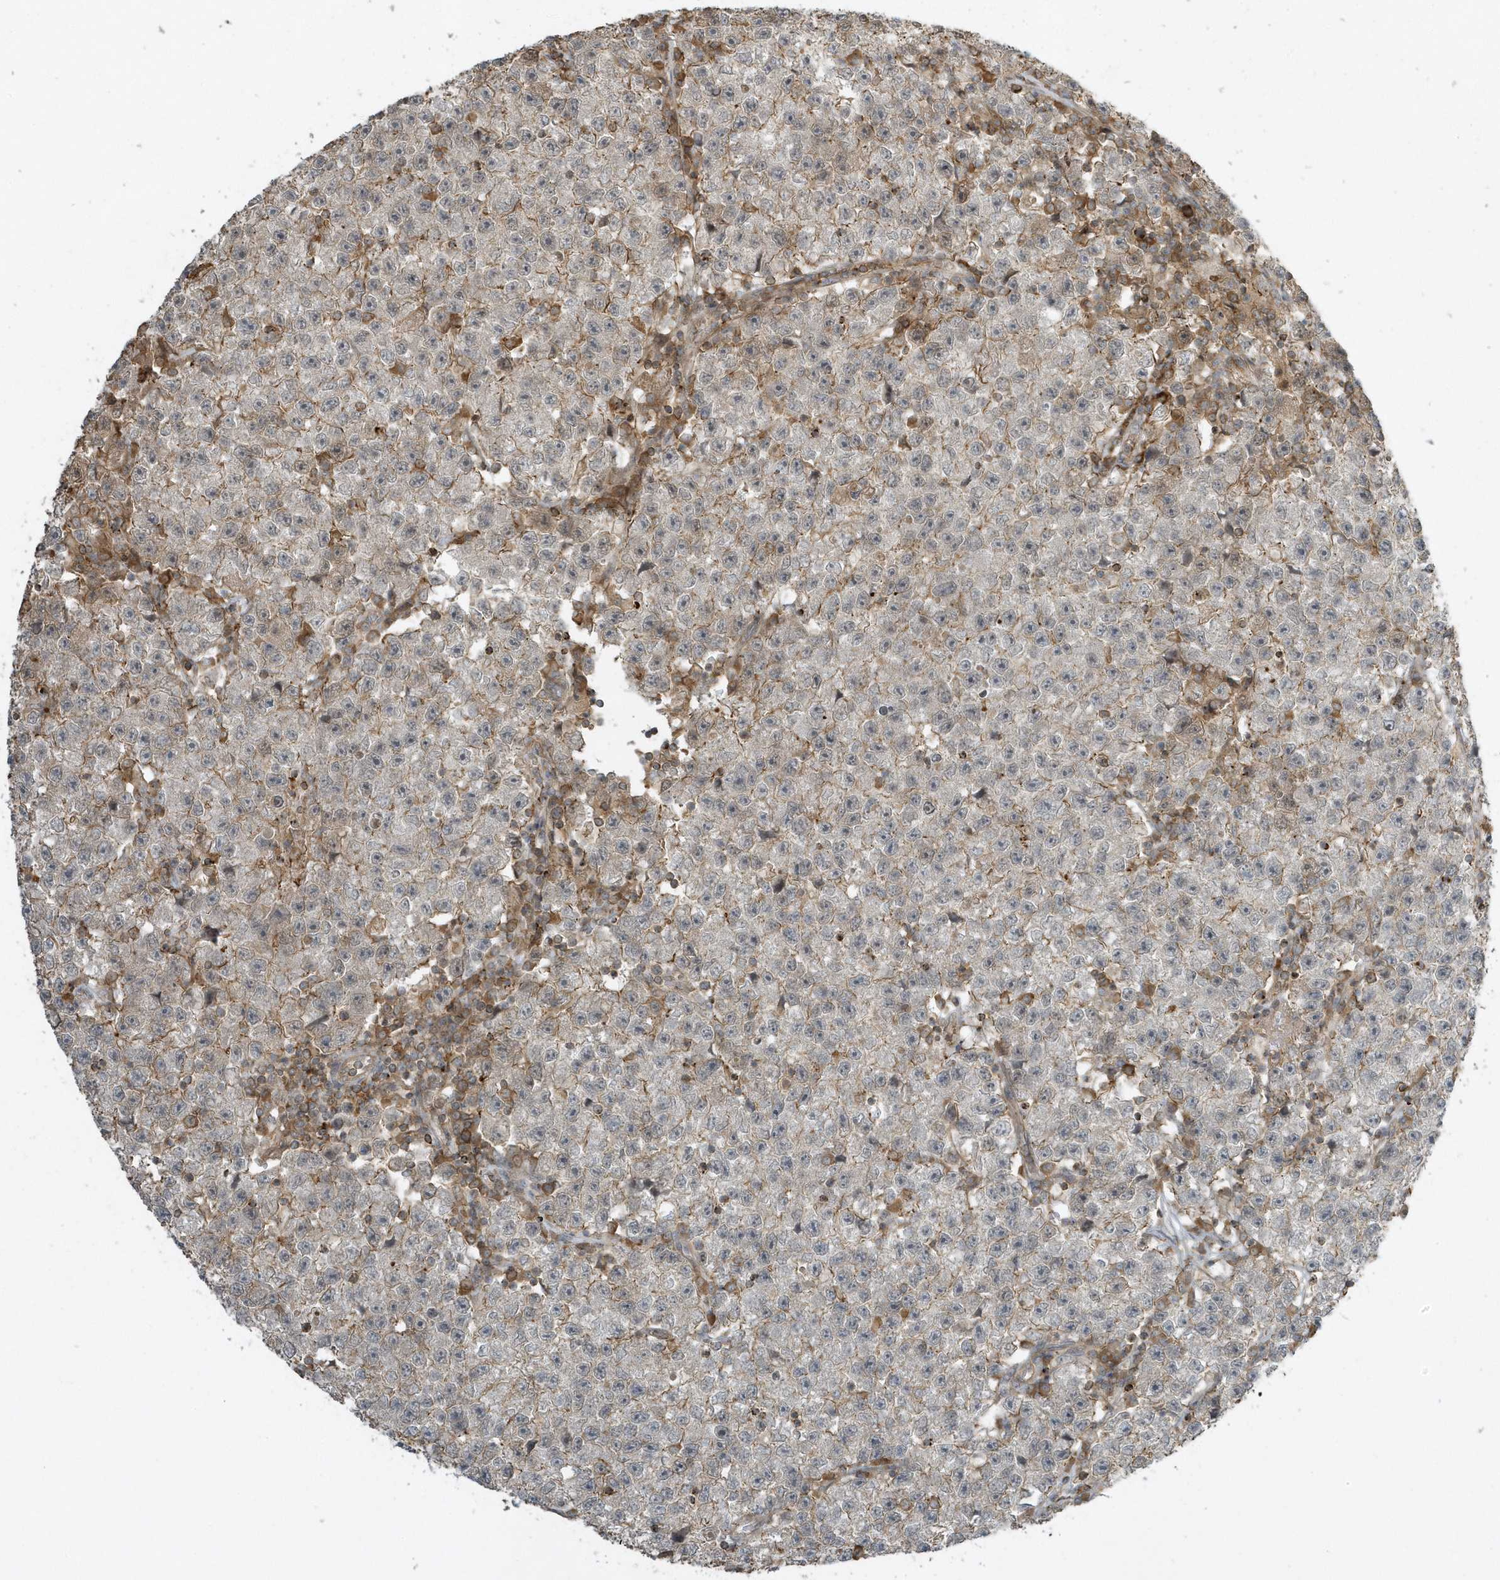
{"staining": {"intensity": "negative", "quantity": "none", "location": "none"}, "tissue": "testis cancer", "cell_type": "Tumor cells", "image_type": "cancer", "snomed": [{"axis": "morphology", "description": "Seminoma, NOS"}, {"axis": "topography", "description": "Testis"}], "caption": "Testis seminoma was stained to show a protein in brown. There is no significant positivity in tumor cells. (DAB (3,3'-diaminobenzidine) immunohistochemistry with hematoxylin counter stain).", "gene": "ZBTB8A", "patient": {"sex": "male", "age": 22}}